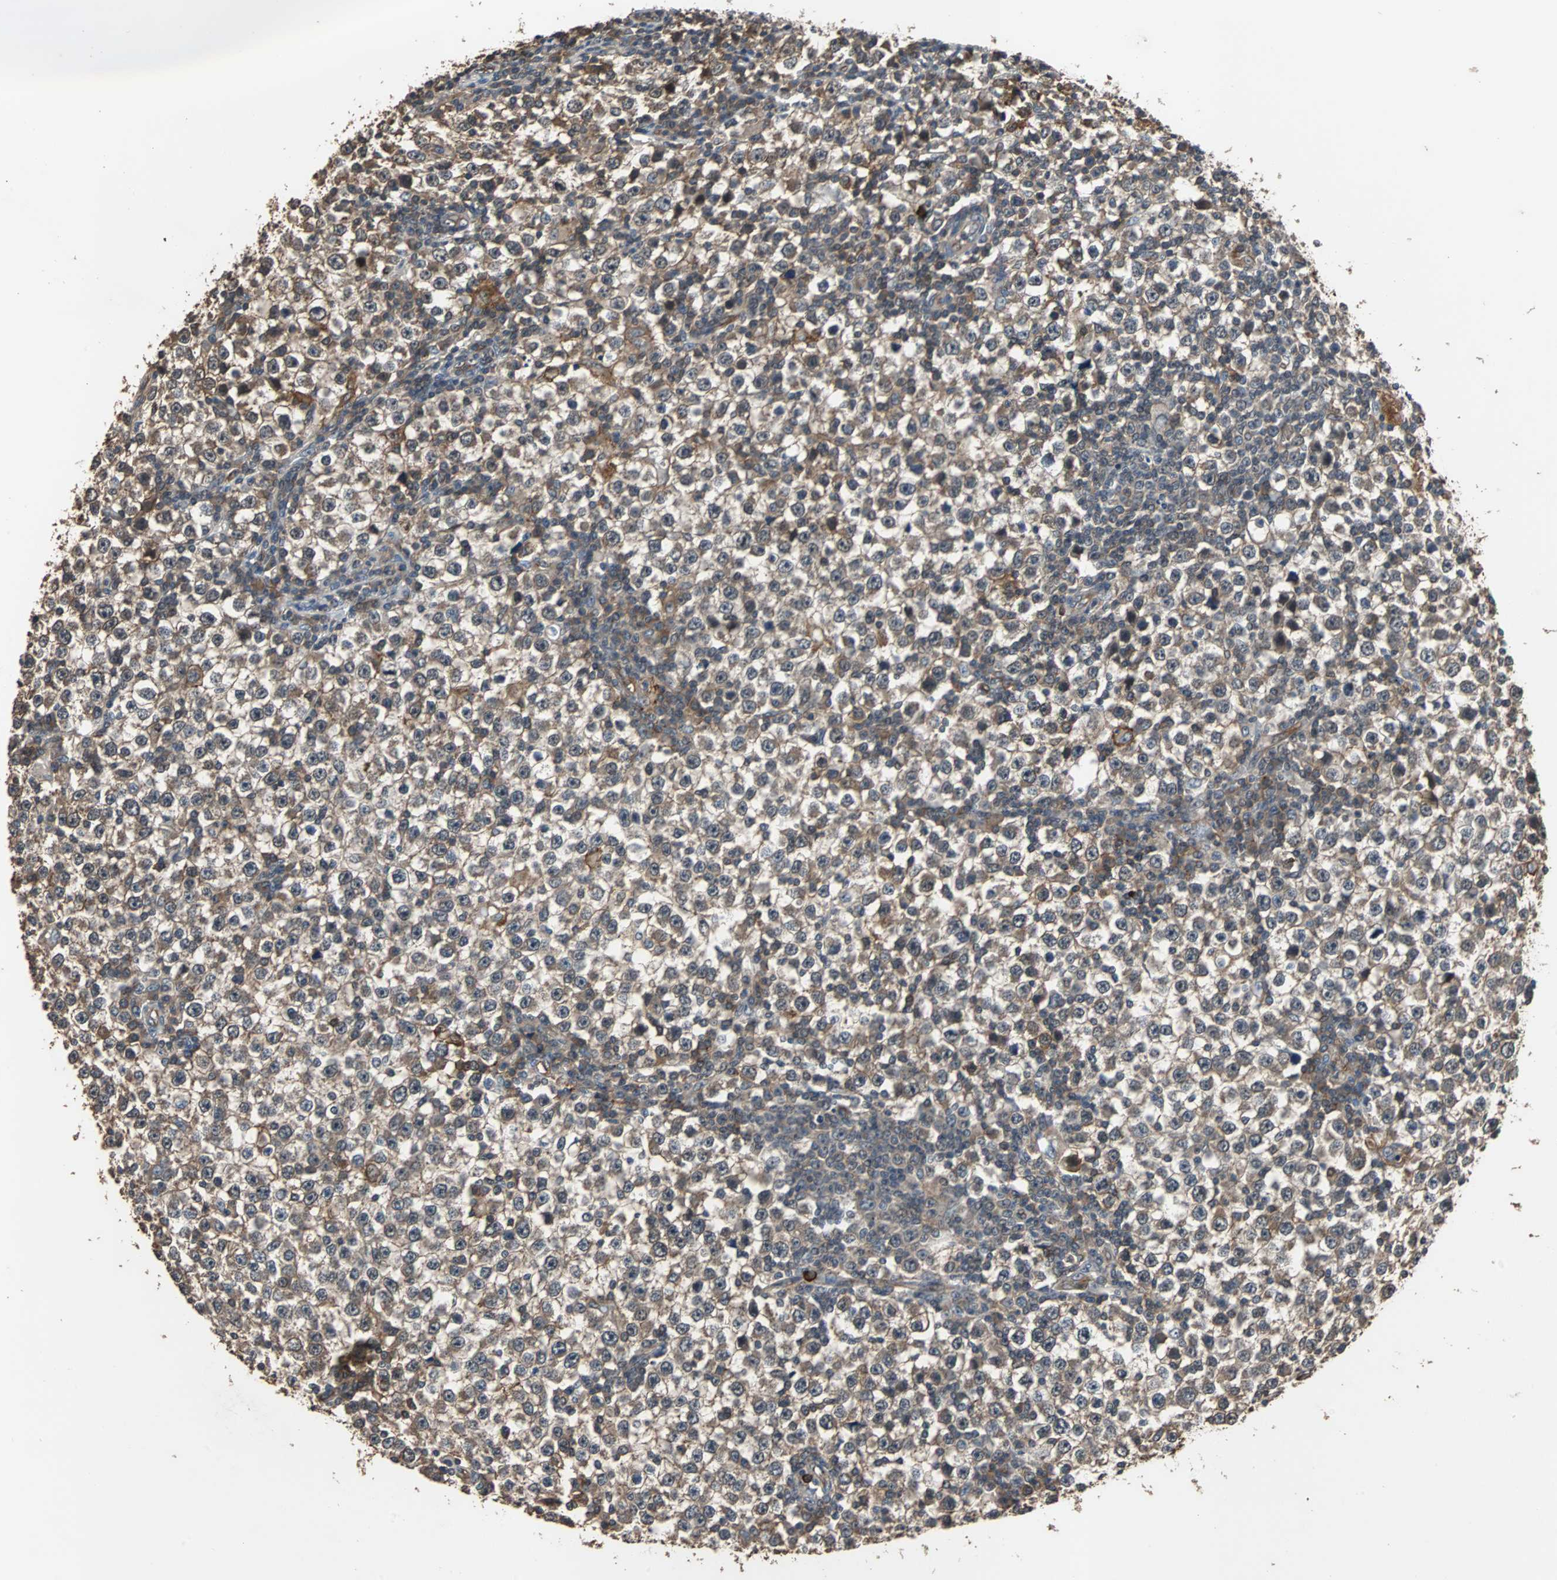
{"staining": {"intensity": "moderate", "quantity": ">75%", "location": "cytoplasmic/membranous"}, "tissue": "testis cancer", "cell_type": "Tumor cells", "image_type": "cancer", "snomed": [{"axis": "morphology", "description": "Seminoma, NOS"}, {"axis": "topography", "description": "Testis"}], "caption": "Immunohistochemical staining of human seminoma (testis) shows medium levels of moderate cytoplasmic/membranous protein staining in about >75% of tumor cells.", "gene": "NDRG1", "patient": {"sex": "male", "age": 65}}